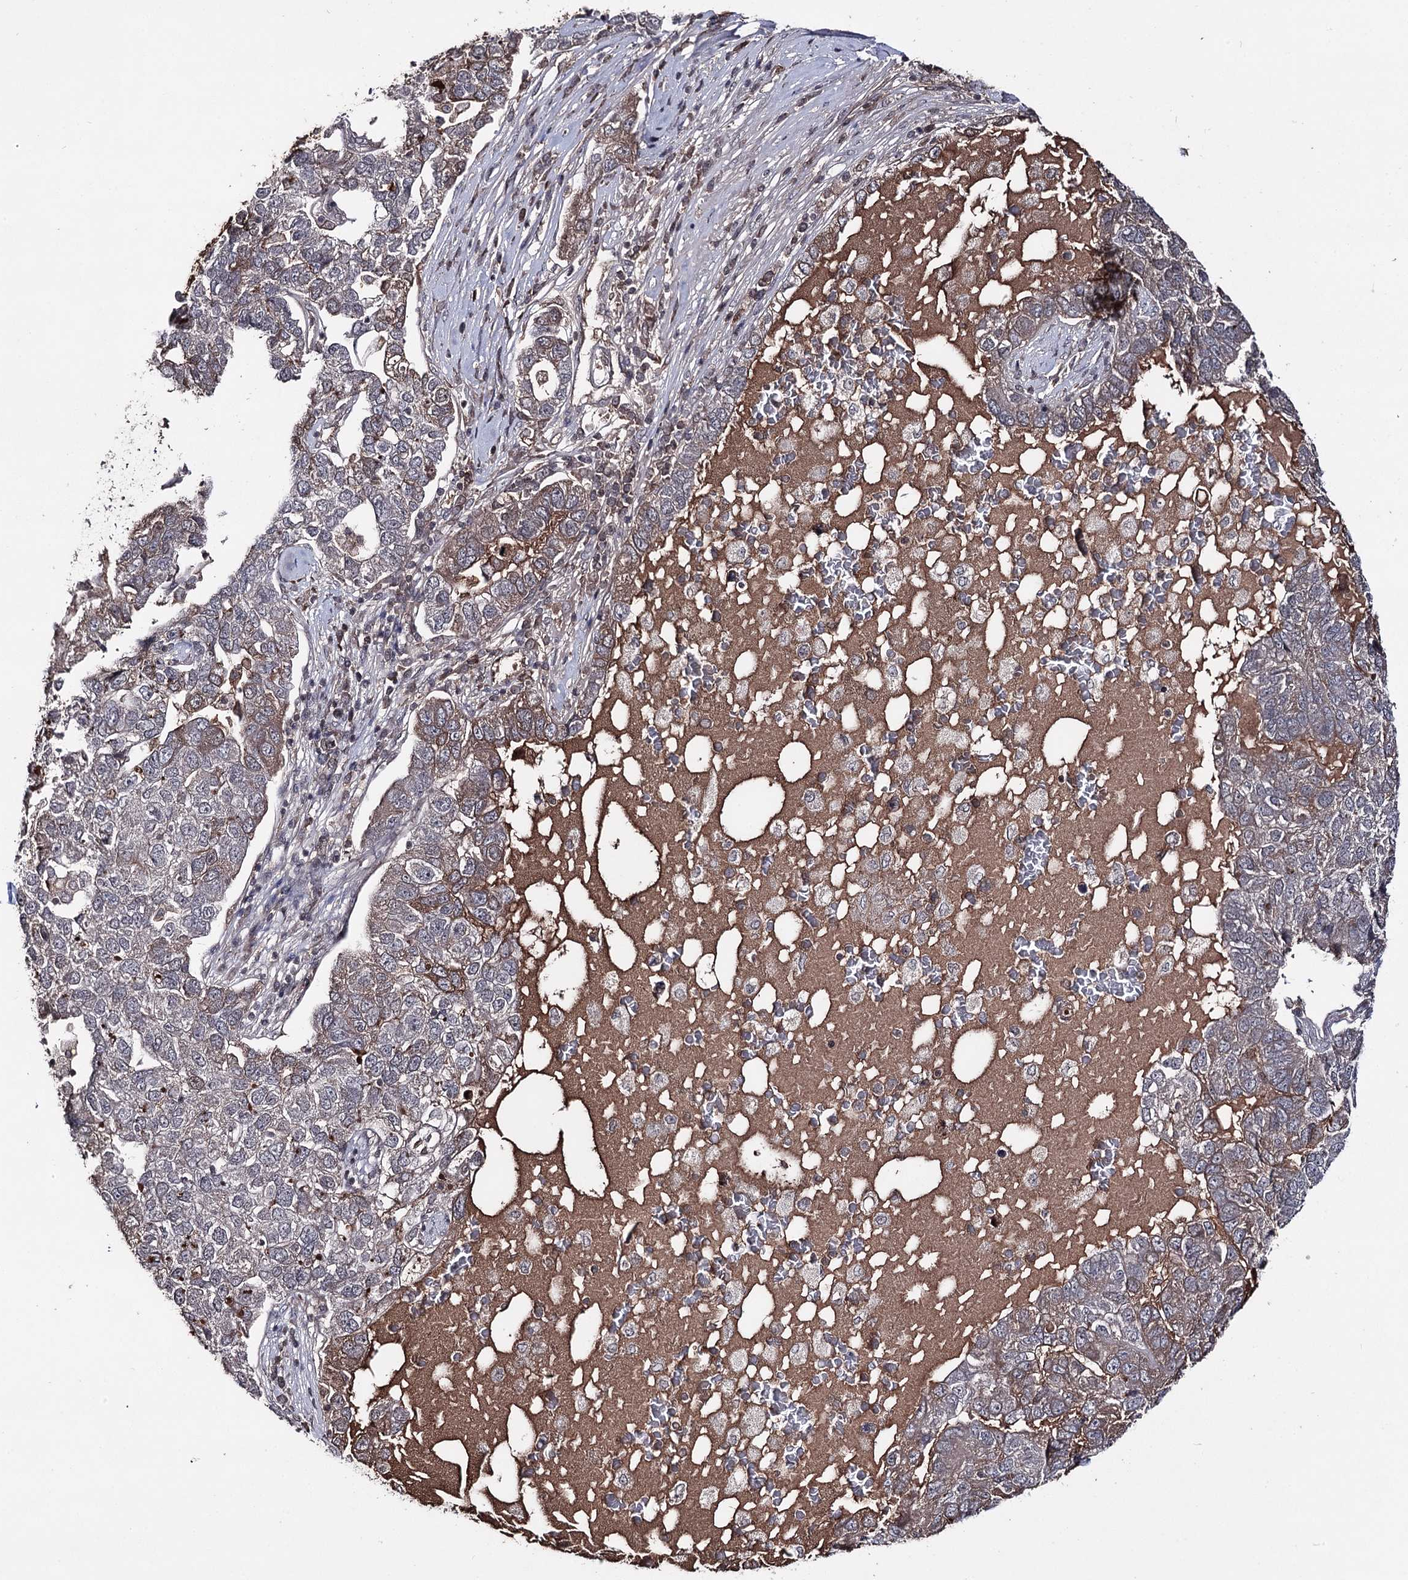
{"staining": {"intensity": "weak", "quantity": "25%-75%", "location": "cytoplasmic/membranous"}, "tissue": "pancreatic cancer", "cell_type": "Tumor cells", "image_type": "cancer", "snomed": [{"axis": "morphology", "description": "Adenocarcinoma, NOS"}, {"axis": "topography", "description": "Pancreas"}], "caption": "IHC photomicrograph of neoplastic tissue: human pancreatic cancer stained using immunohistochemistry (IHC) exhibits low levels of weak protein expression localized specifically in the cytoplasmic/membranous of tumor cells, appearing as a cytoplasmic/membranous brown color.", "gene": "SYNGR3", "patient": {"sex": "female", "age": 61}}